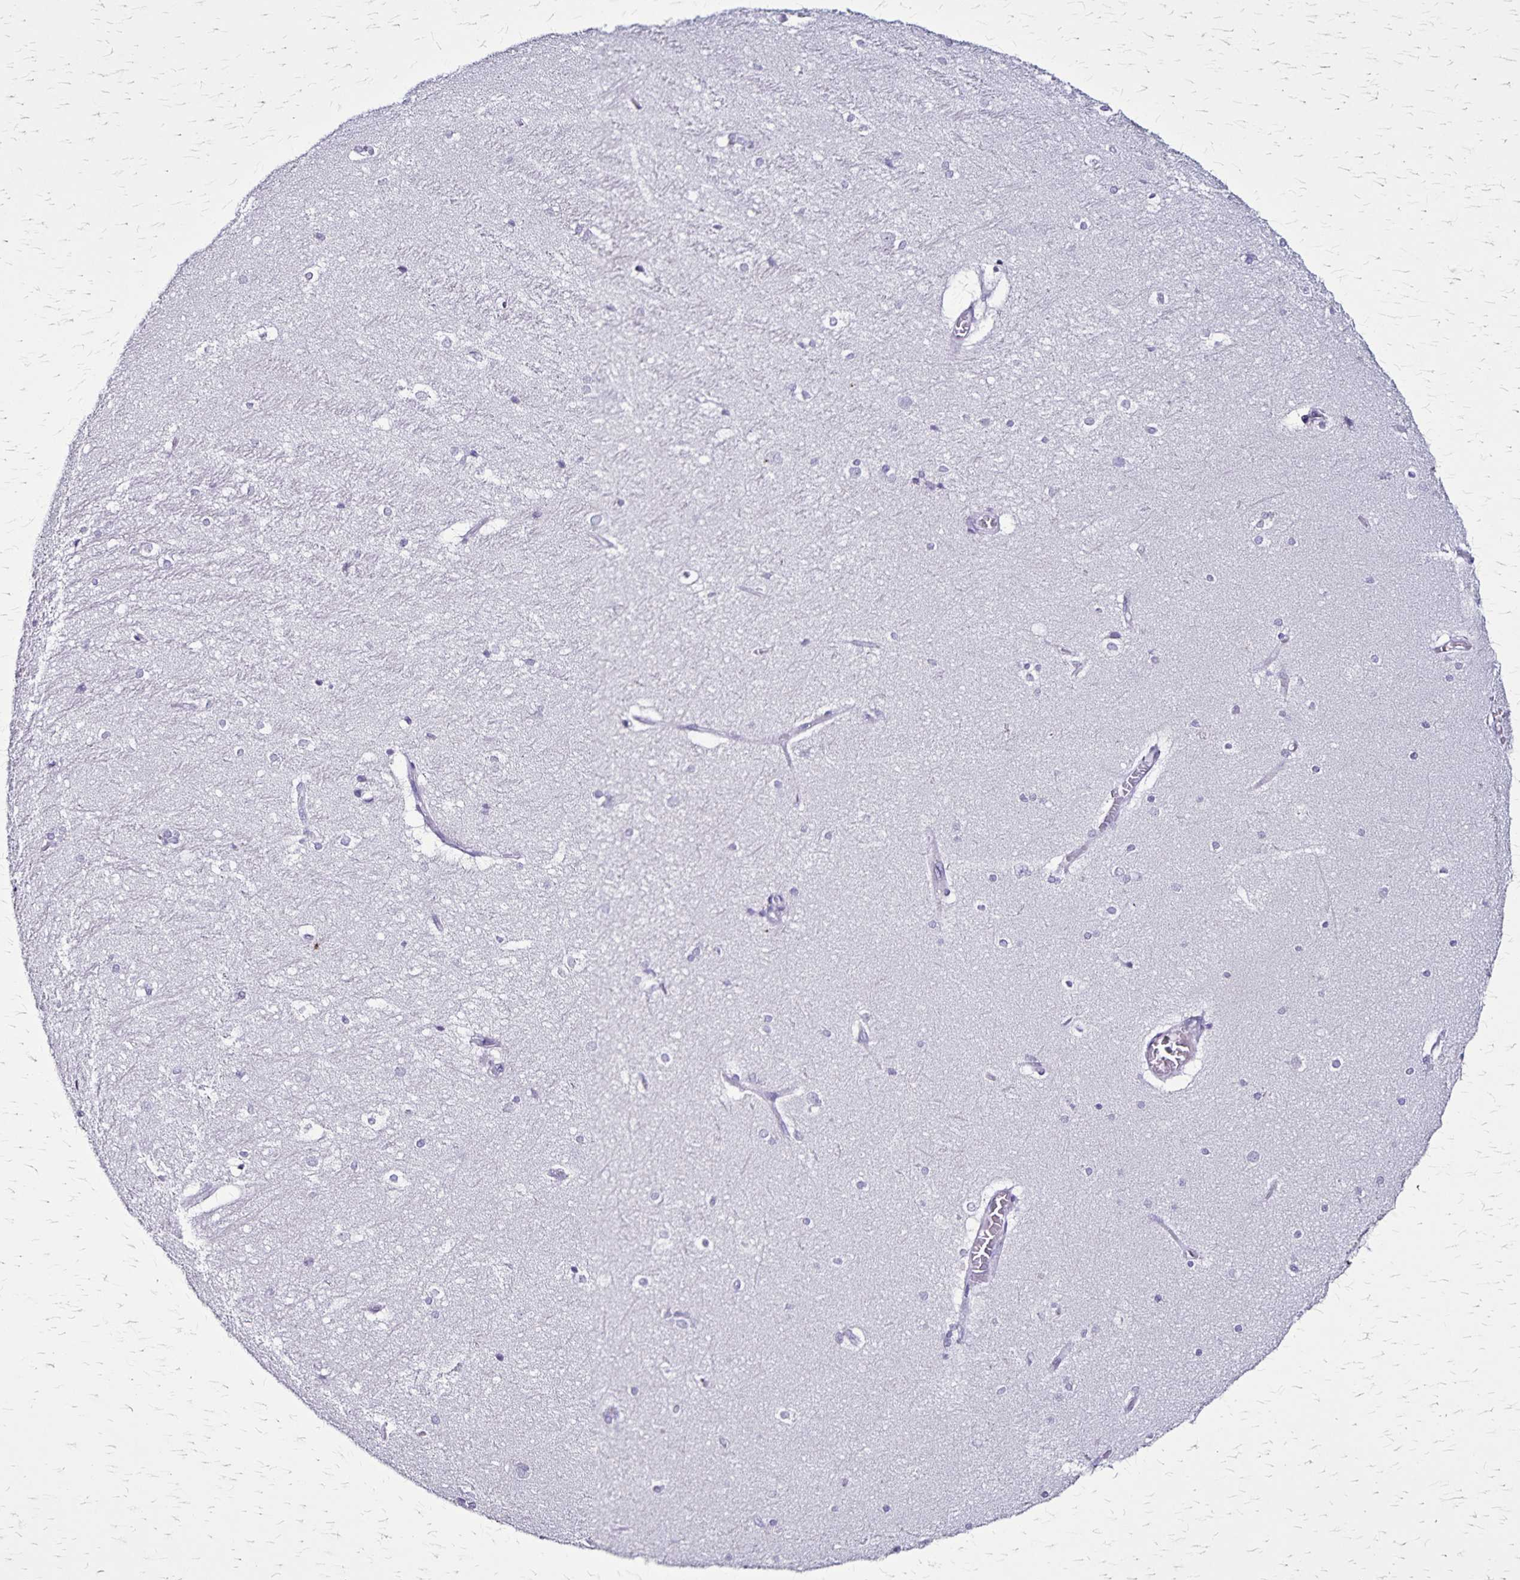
{"staining": {"intensity": "negative", "quantity": "none", "location": "none"}, "tissue": "hippocampus", "cell_type": "Glial cells", "image_type": "normal", "snomed": [{"axis": "morphology", "description": "Normal tissue, NOS"}, {"axis": "topography", "description": "Cerebral cortex"}, {"axis": "topography", "description": "Hippocampus"}], "caption": "High magnification brightfield microscopy of benign hippocampus stained with DAB (brown) and counterstained with hematoxylin (blue): glial cells show no significant positivity. Nuclei are stained in blue.", "gene": "KRT2", "patient": {"sex": "female", "age": 19}}